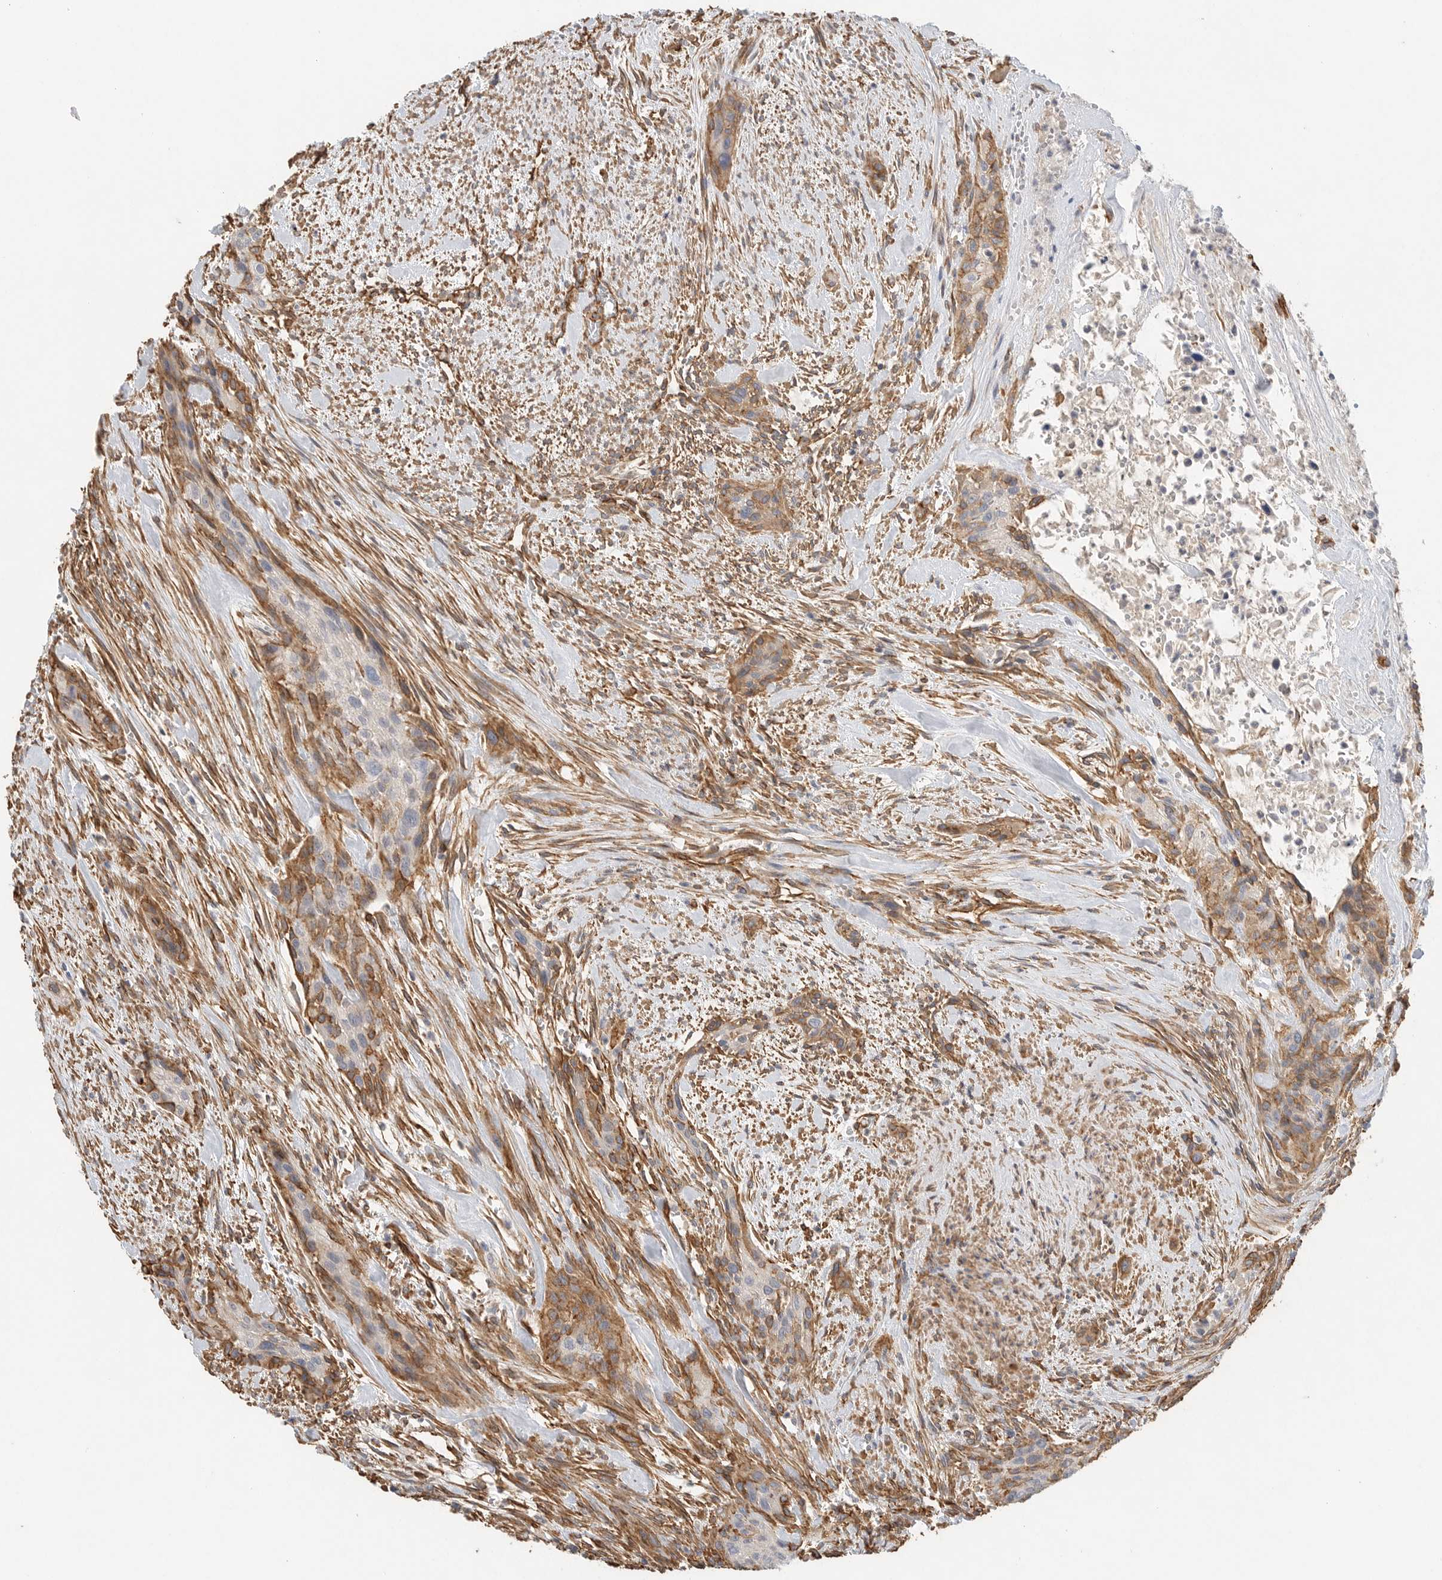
{"staining": {"intensity": "weak", "quantity": "<25%", "location": "cytoplasmic/membranous"}, "tissue": "urothelial cancer", "cell_type": "Tumor cells", "image_type": "cancer", "snomed": [{"axis": "morphology", "description": "Urothelial carcinoma, High grade"}, {"axis": "topography", "description": "Urinary bladder"}], "caption": "DAB immunohistochemical staining of human urothelial cancer shows no significant positivity in tumor cells.", "gene": "JMJD4", "patient": {"sex": "male", "age": 35}}